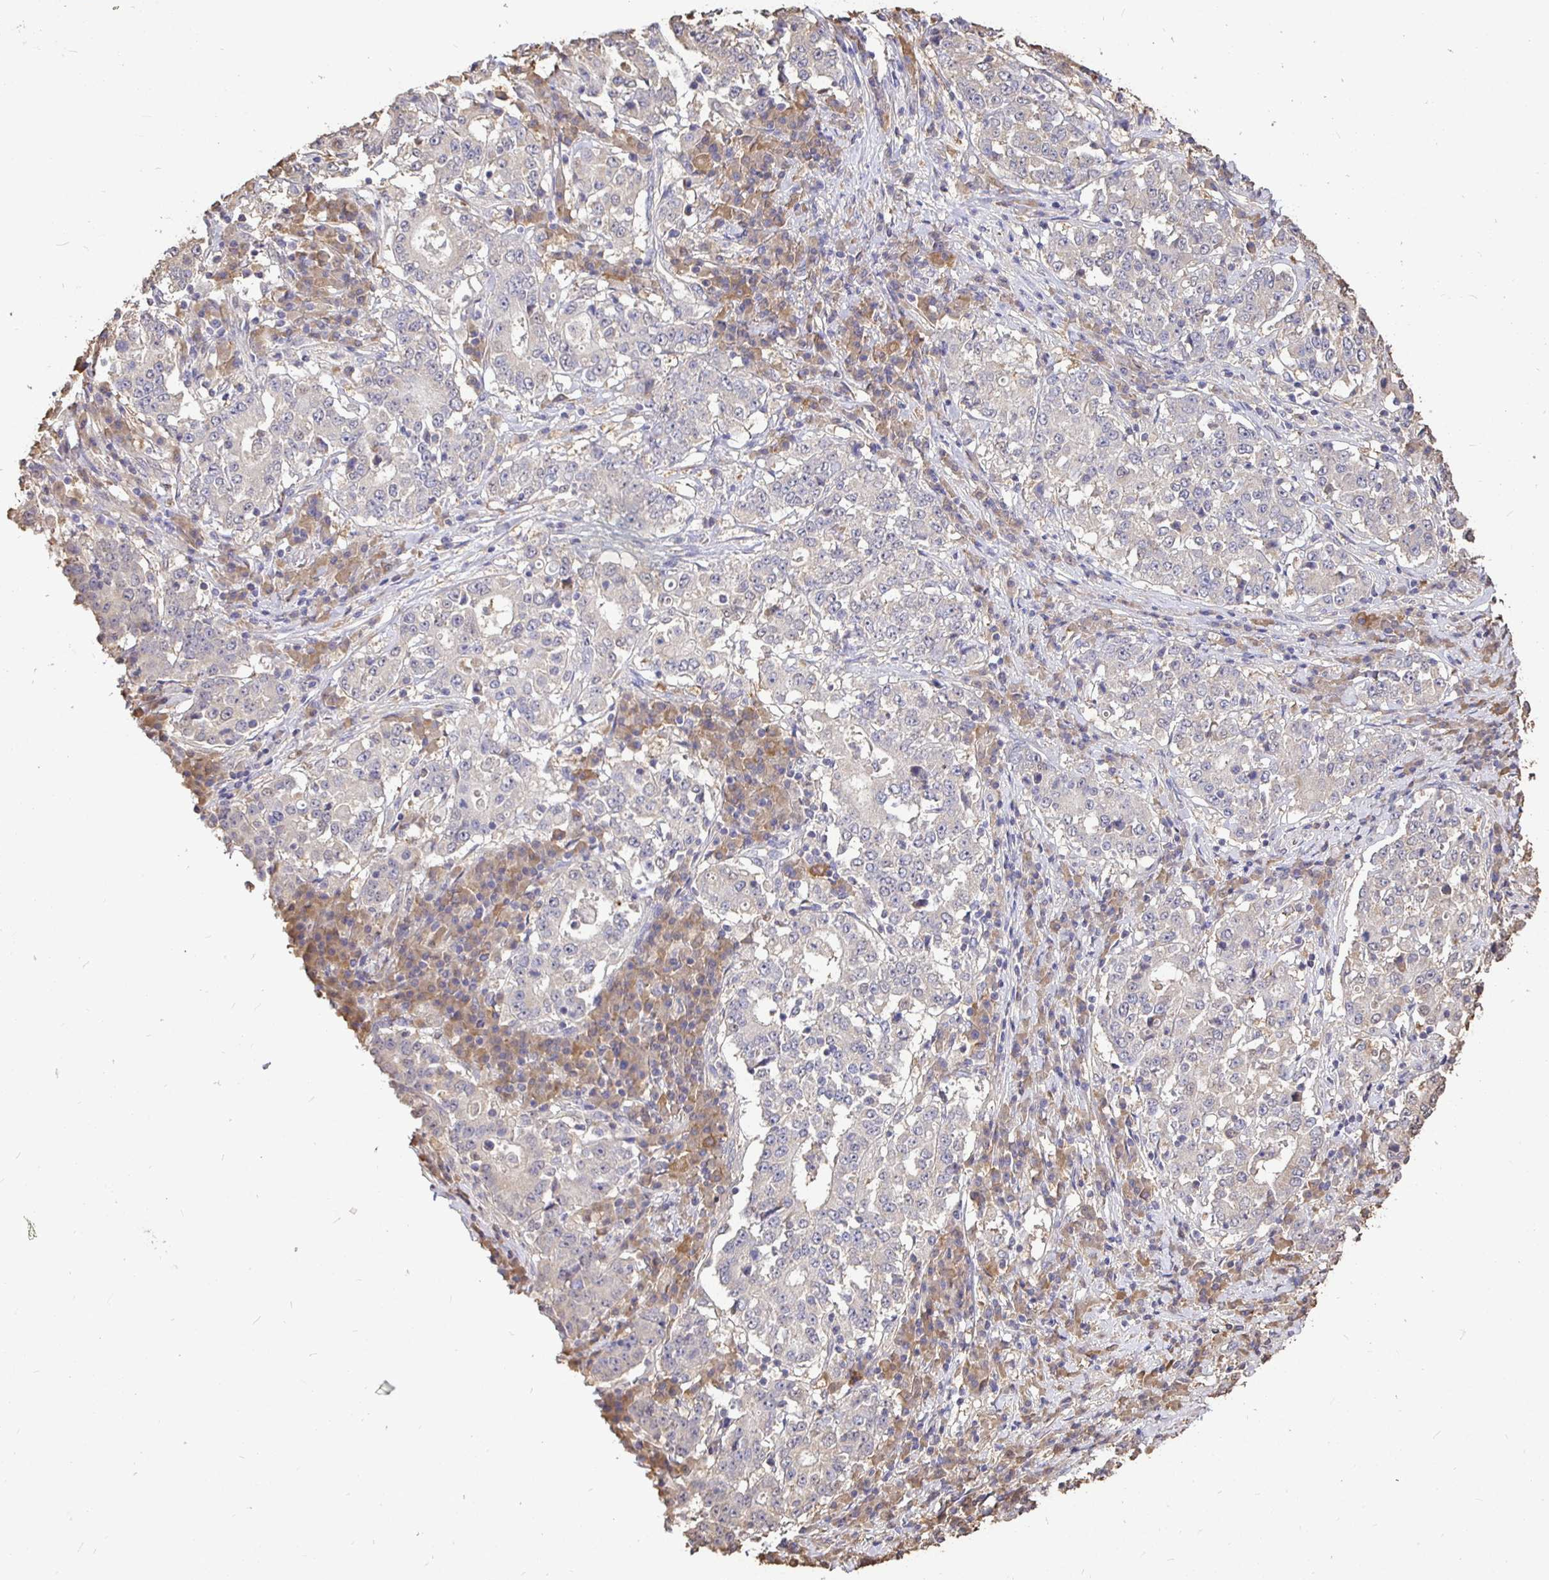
{"staining": {"intensity": "negative", "quantity": "none", "location": "none"}, "tissue": "stomach cancer", "cell_type": "Tumor cells", "image_type": "cancer", "snomed": [{"axis": "morphology", "description": "Adenocarcinoma, NOS"}, {"axis": "topography", "description": "Stomach"}], "caption": "DAB immunohistochemical staining of stomach cancer demonstrates no significant expression in tumor cells. Nuclei are stained in blue.", "gene": "MAPK8IP3", "patient": {"sex": "male", "age": 59}}